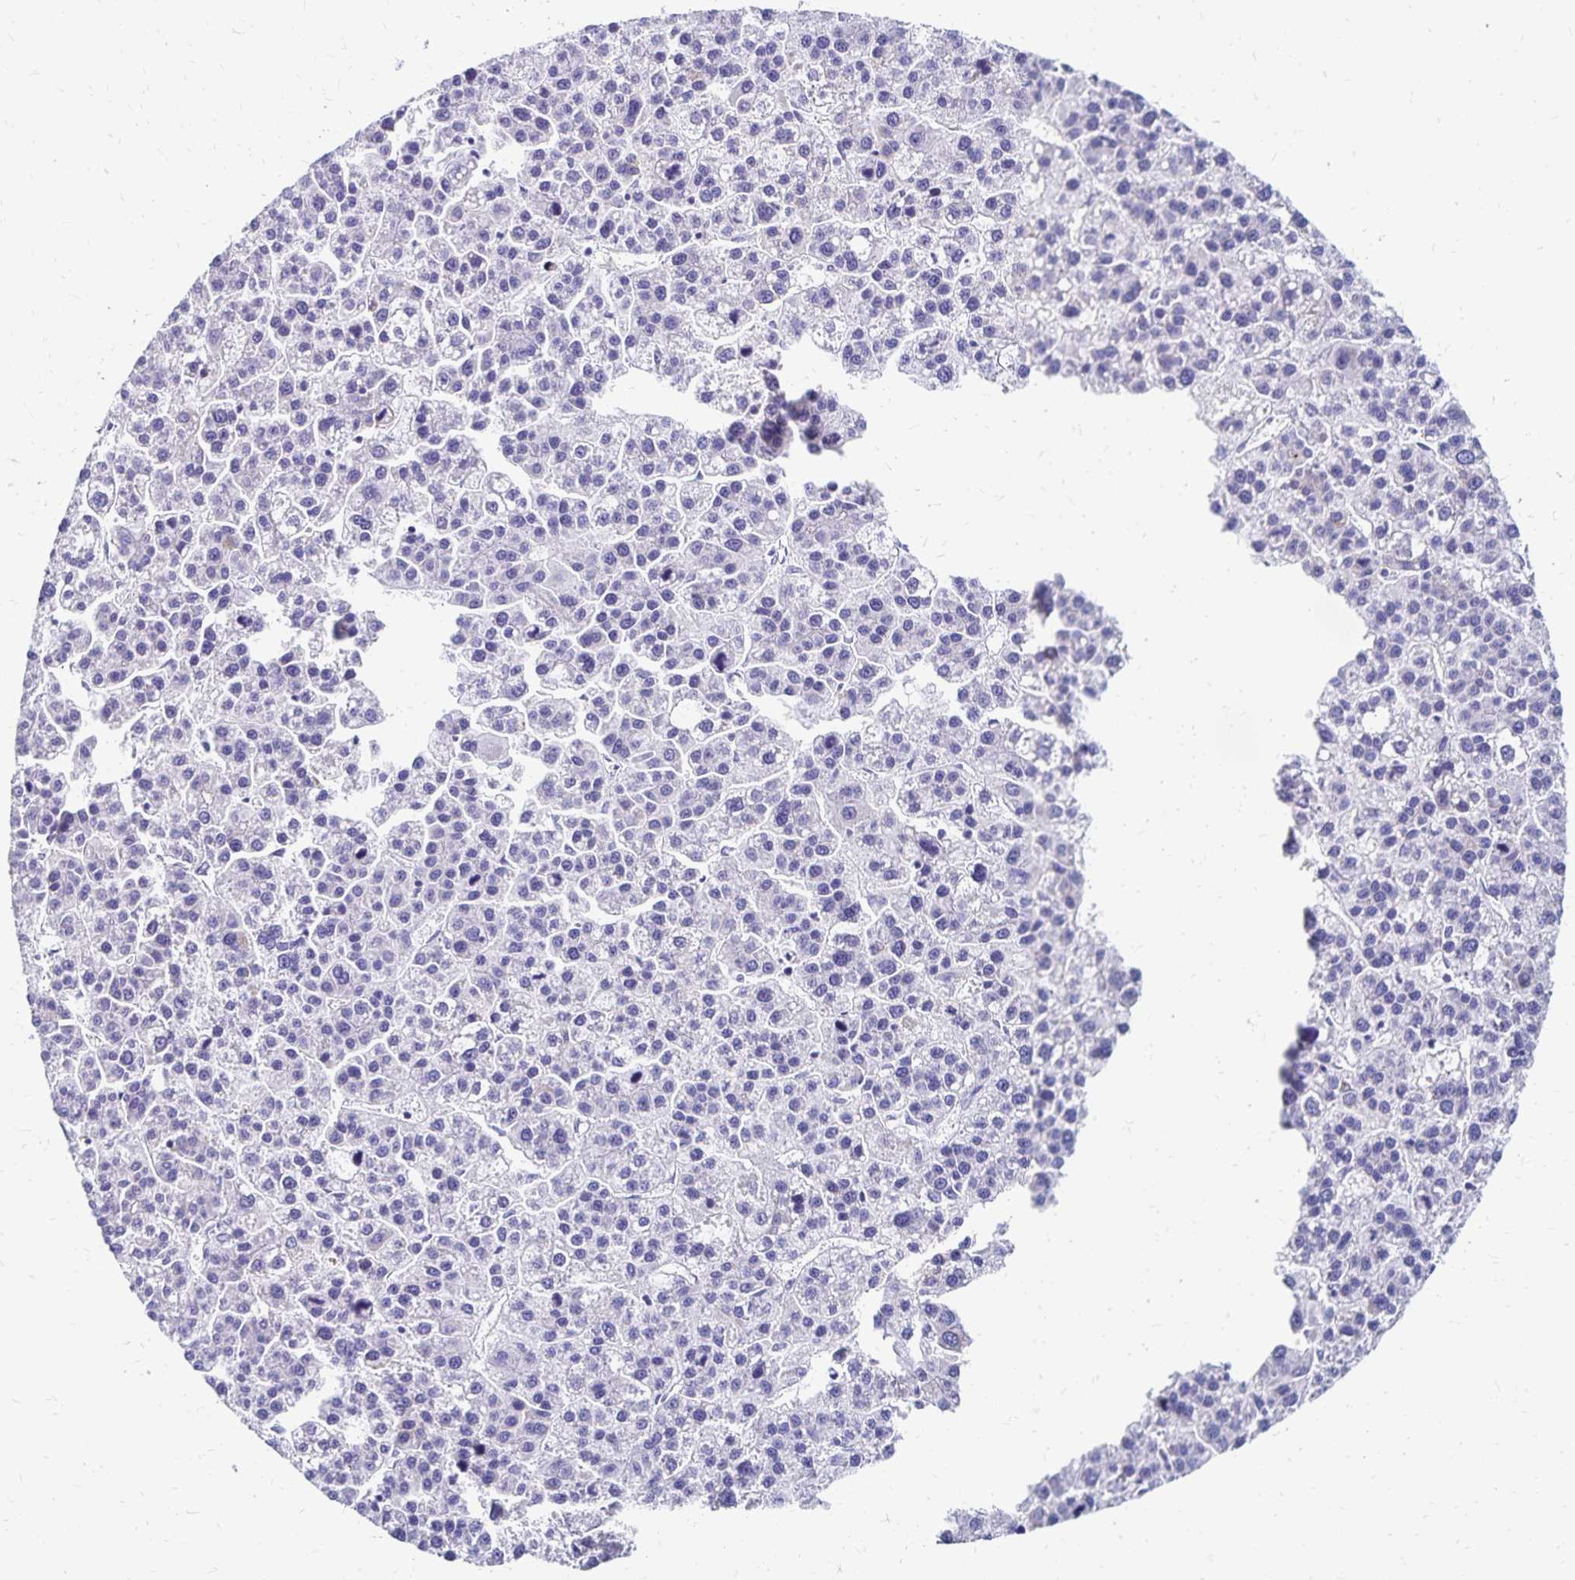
{"staining": {"intensity": "negative", "quantity": "none", "location": "none"}, "tissue": "liver cancer", "cell_type": "Tumor cells", "image_type": "cancer", "snomed": [{"axis": "morphology", "description": "Carcinoma, Hepatocellular, NOS"}, {"axis": "topography", "description": "Liver"}], "caption": "This is an immunohistochemistry (IHC) micrograph of liver hepatocellular carcinoma. There is no staining in tumor cells.", "gene": "NECAP1", "patient": {"sex": "female", "age": 58}}